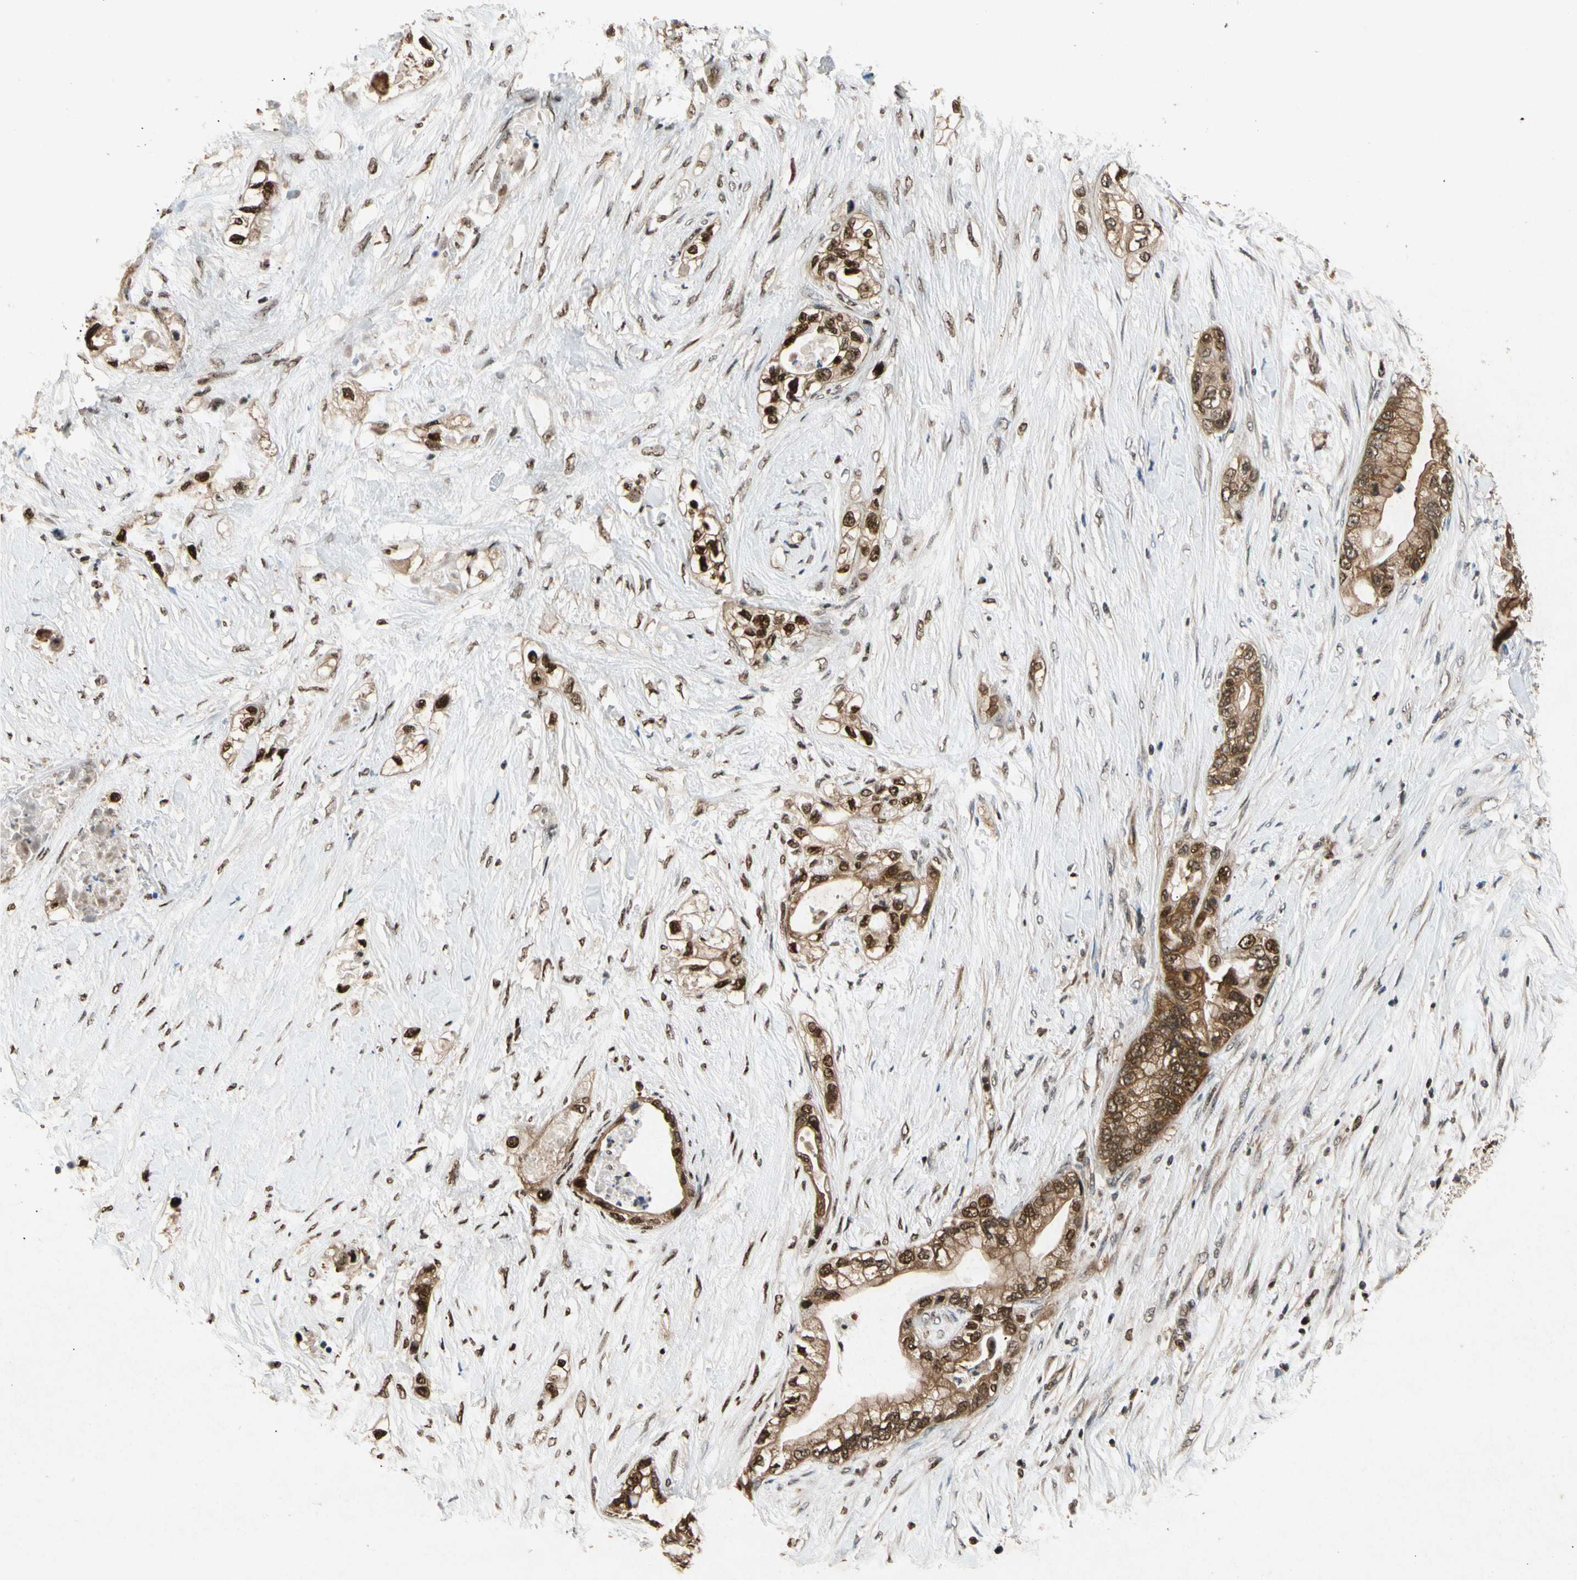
{"staining": {"intensity": "strong", "quantity": ">75%", "location": "cytoplasmic/membranous,nuclear"}, "tissue": "pancreatic cancer", "cell_type": "Tumor cells", "image_type": "cancer", "snomed": [{"axis": "morphology", "description": "Adenocarcinoma, NOS"}, {"axis": "topography", "description": "Pancreas"}], "caption": "Pancreatic adenocarcinoma tissue shows strong cytoplasmic/membranous and nuclear staining in about >75% of tumor cells", "gene": "EIF1AX", "patient": {"sex": "female", "age": 70}}